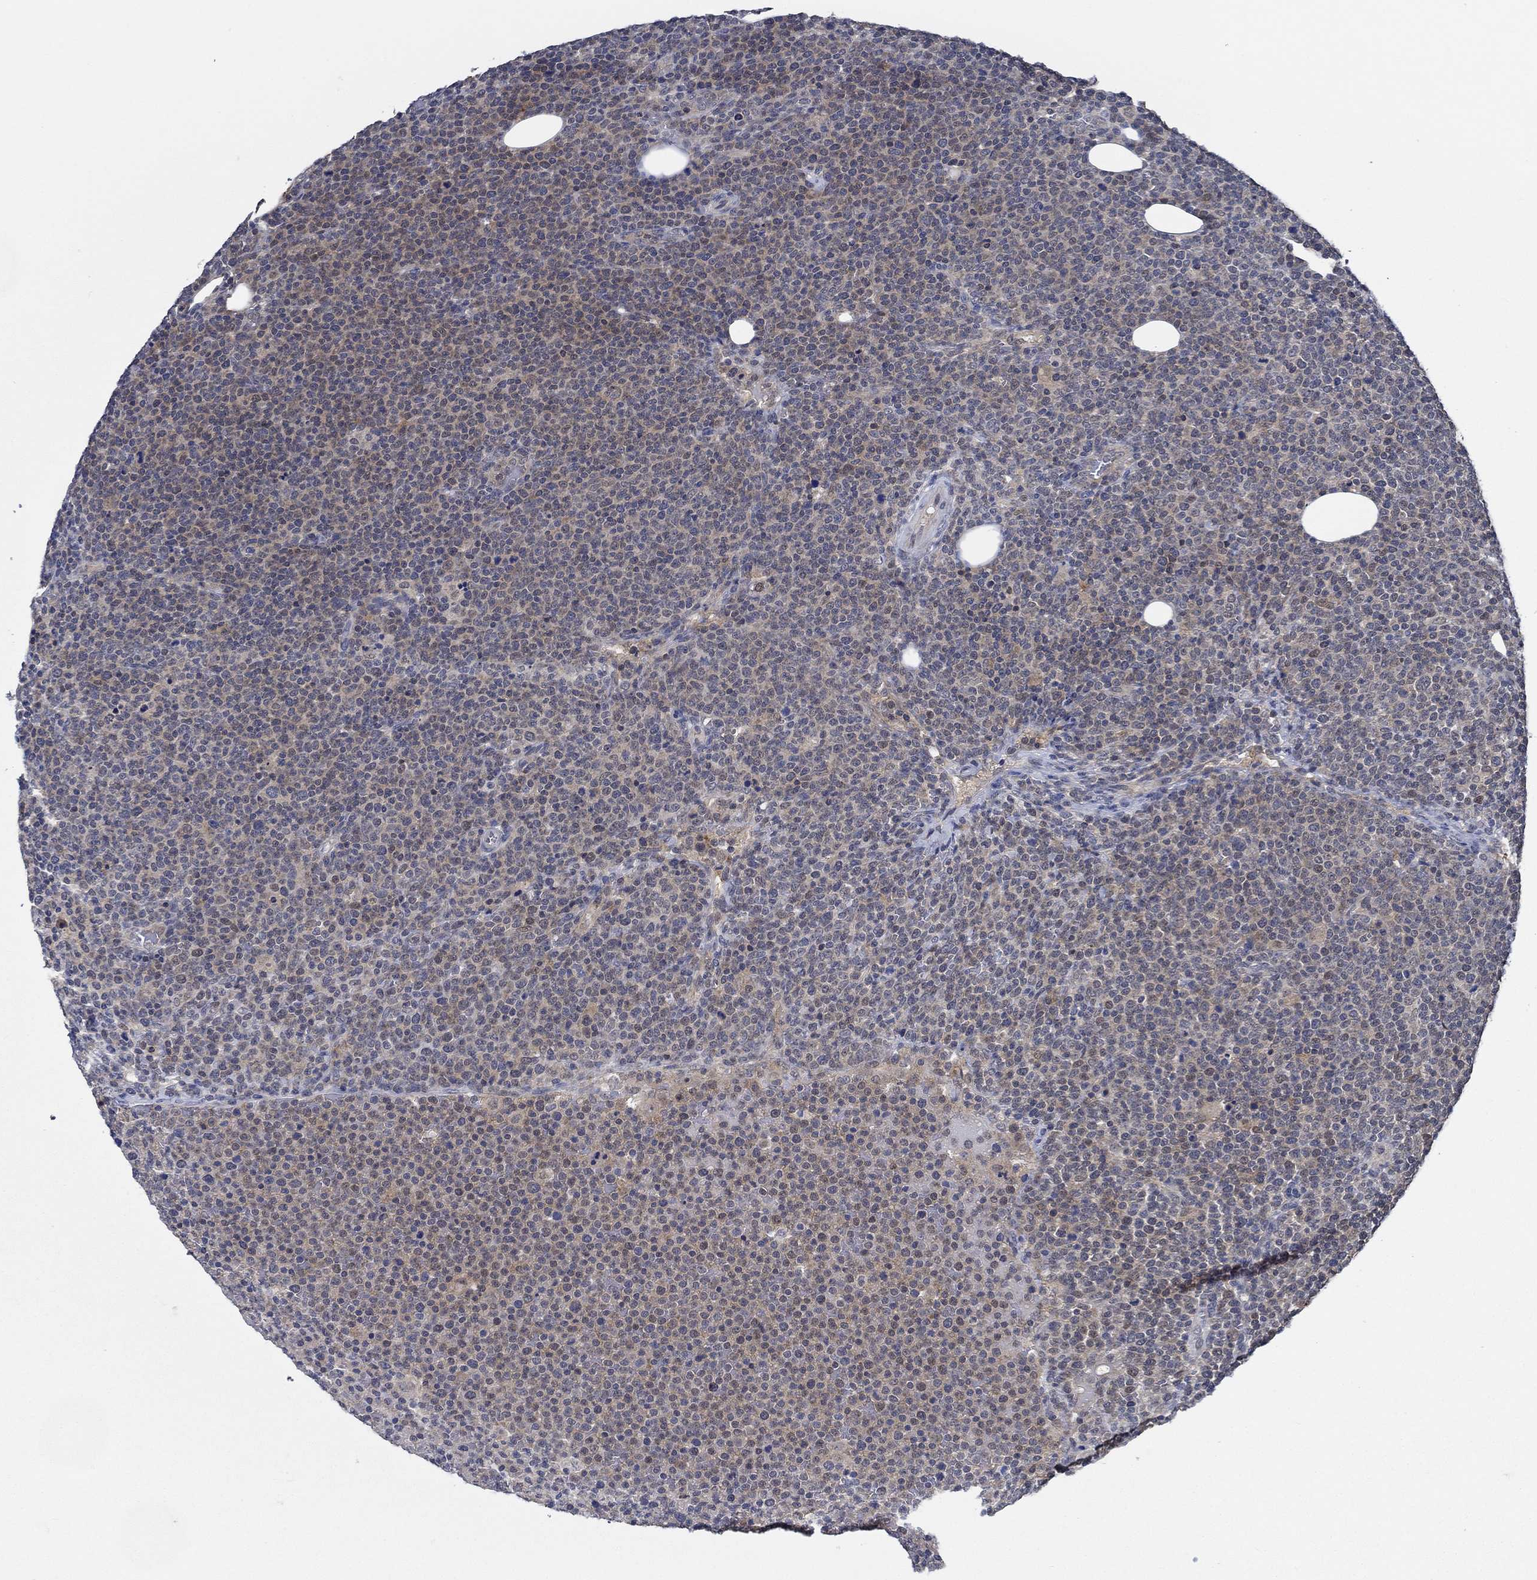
{"staining": {"intensity": "weak", "quantity": "25%-75%", "location": "cytoplasmic/membranous"}, "tissue": "lymphoma", "cell_type": "Tumor cells", "image_type": "cancer", "snomed": [{"axis": "morphology", "description": "Malignant lymphoma, non-Hodgkin's type, High grade"}, {"axis": "topography", "description": "Lymph node"}], "caption": "Protein staining of high-grade malignant lymphoma, non-Hodgkin's type tissue shows weak cytoplasmic/membranous expression in about 25%-75% of tumor cells.", "gene": "DACT1", "patient": {"sex": "male", "age": 61}}